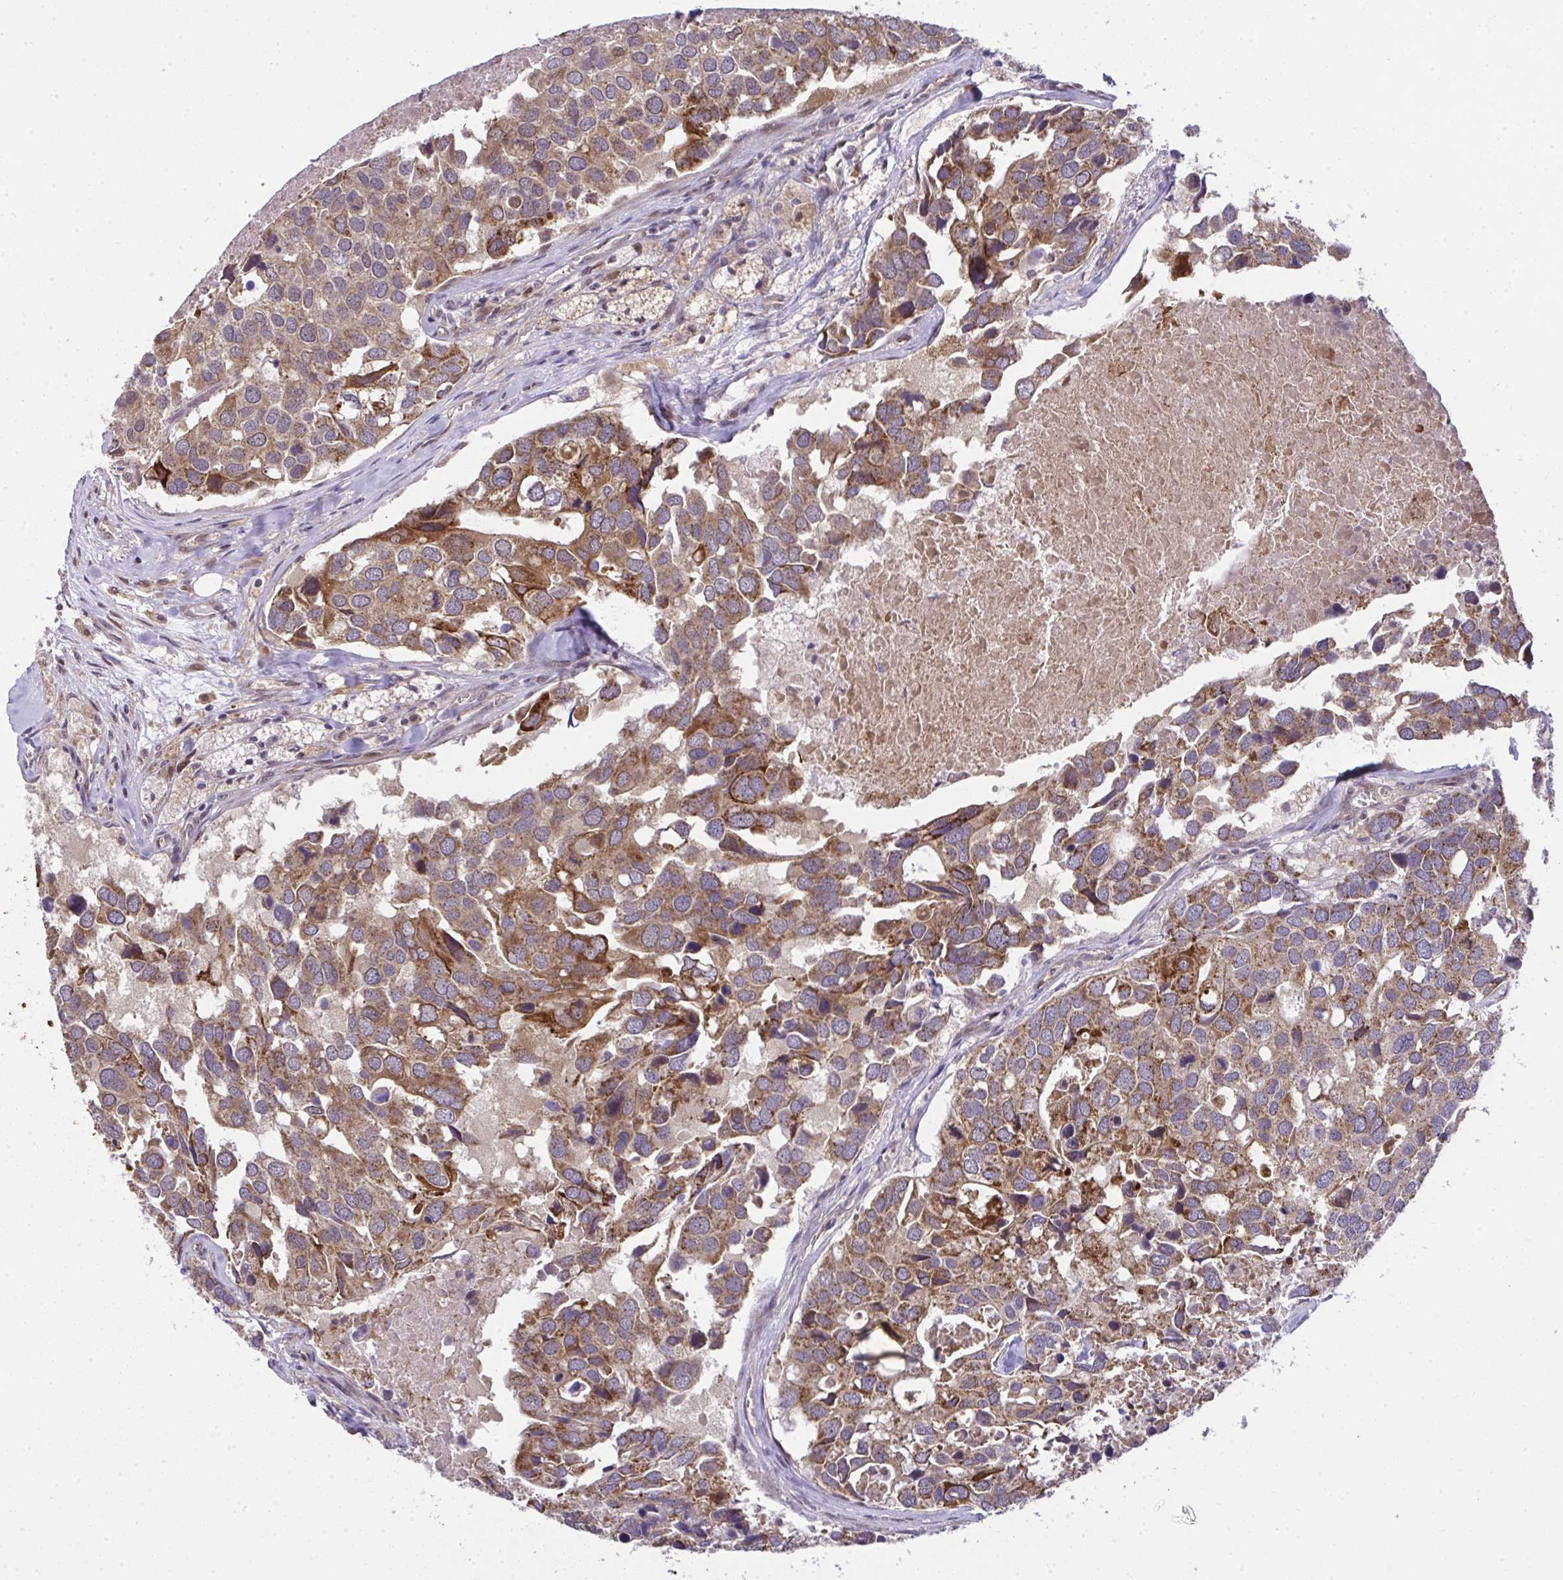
{"staining": {"intensity": "moderate", "quantity": ">75%", "location": "cytoplasmic/membranous"}, "tissue": "breast cancer", "cell_type": "Tumor cells", "image_type": "cancer", "snomed": [{"axis": "morphology", "description": "Duct carcinoma"}, {"axis": "topography", "description": "Breast"}], "caption": "Immunohistochemical staining of breast intraductal carcinoma demonstrates medium levels of moderate cytoplasmic/membranous protein expression in about >75% of tumor cells.", "gene": "RDH14", "patient": {"sex": "female", "age": 83}}